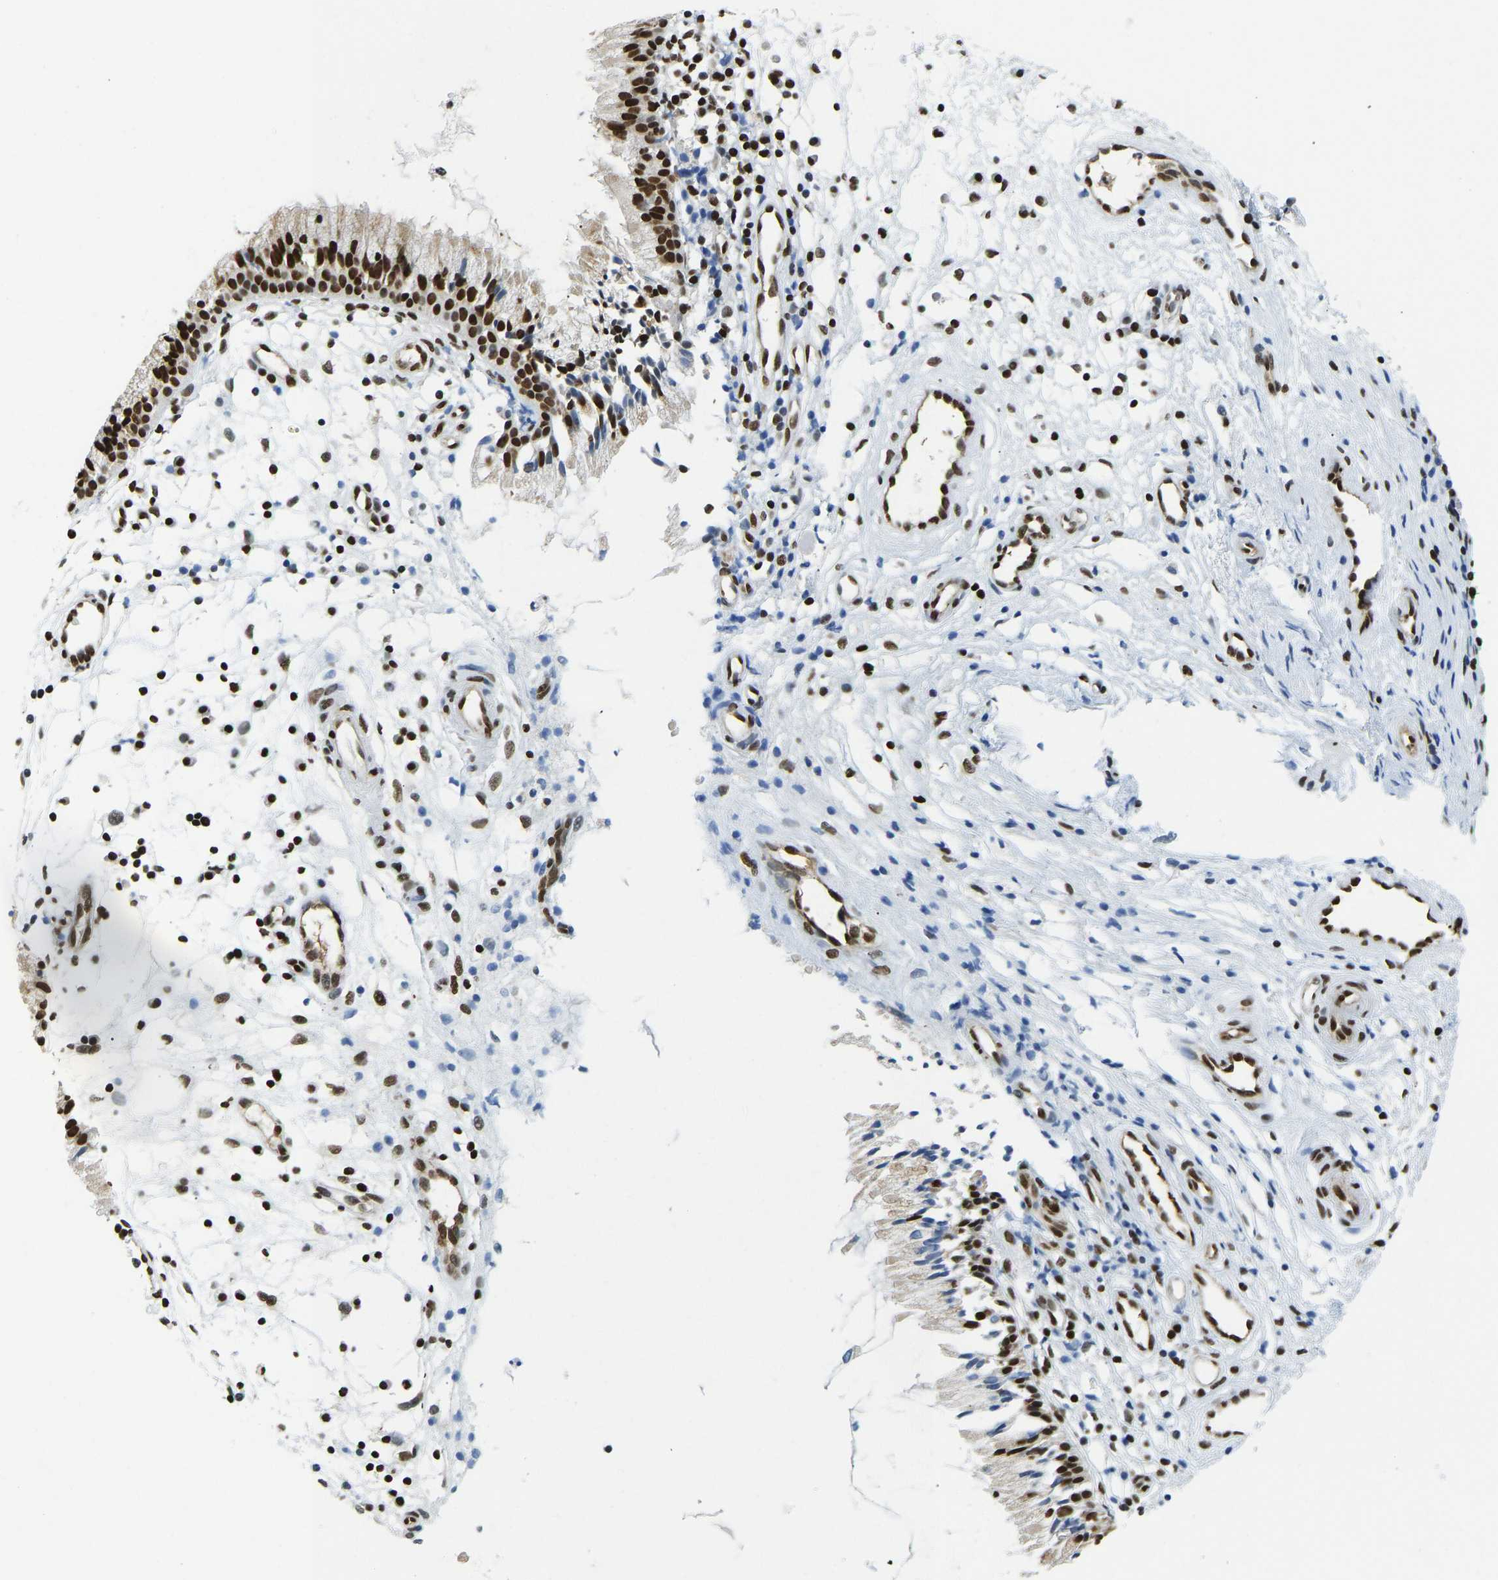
{"staining": {"intensity": "strong", "quantity": ">75%", "location": "nuclear"}, "tissue": "nasopharynx", "cell_type": "Respiratory epithelial cells", "image_type": "normal", "snomed": [{"axis": "morphology", "description": "Normal tissue, NOS"}, {"axis": "topography", "description": "Nasopharynx"}], "caption": "Immunohistochemical staining of benign nasopharynx demonstrates >75% levels of strong nuclear protein expression in approximately >75% of respiratory epithelial cells. (brown staining indicates protein expression, while blue staining denotes nuclei).", "gene": "ZSCAN20", "patient": {"sex": "male", "age": 21}}